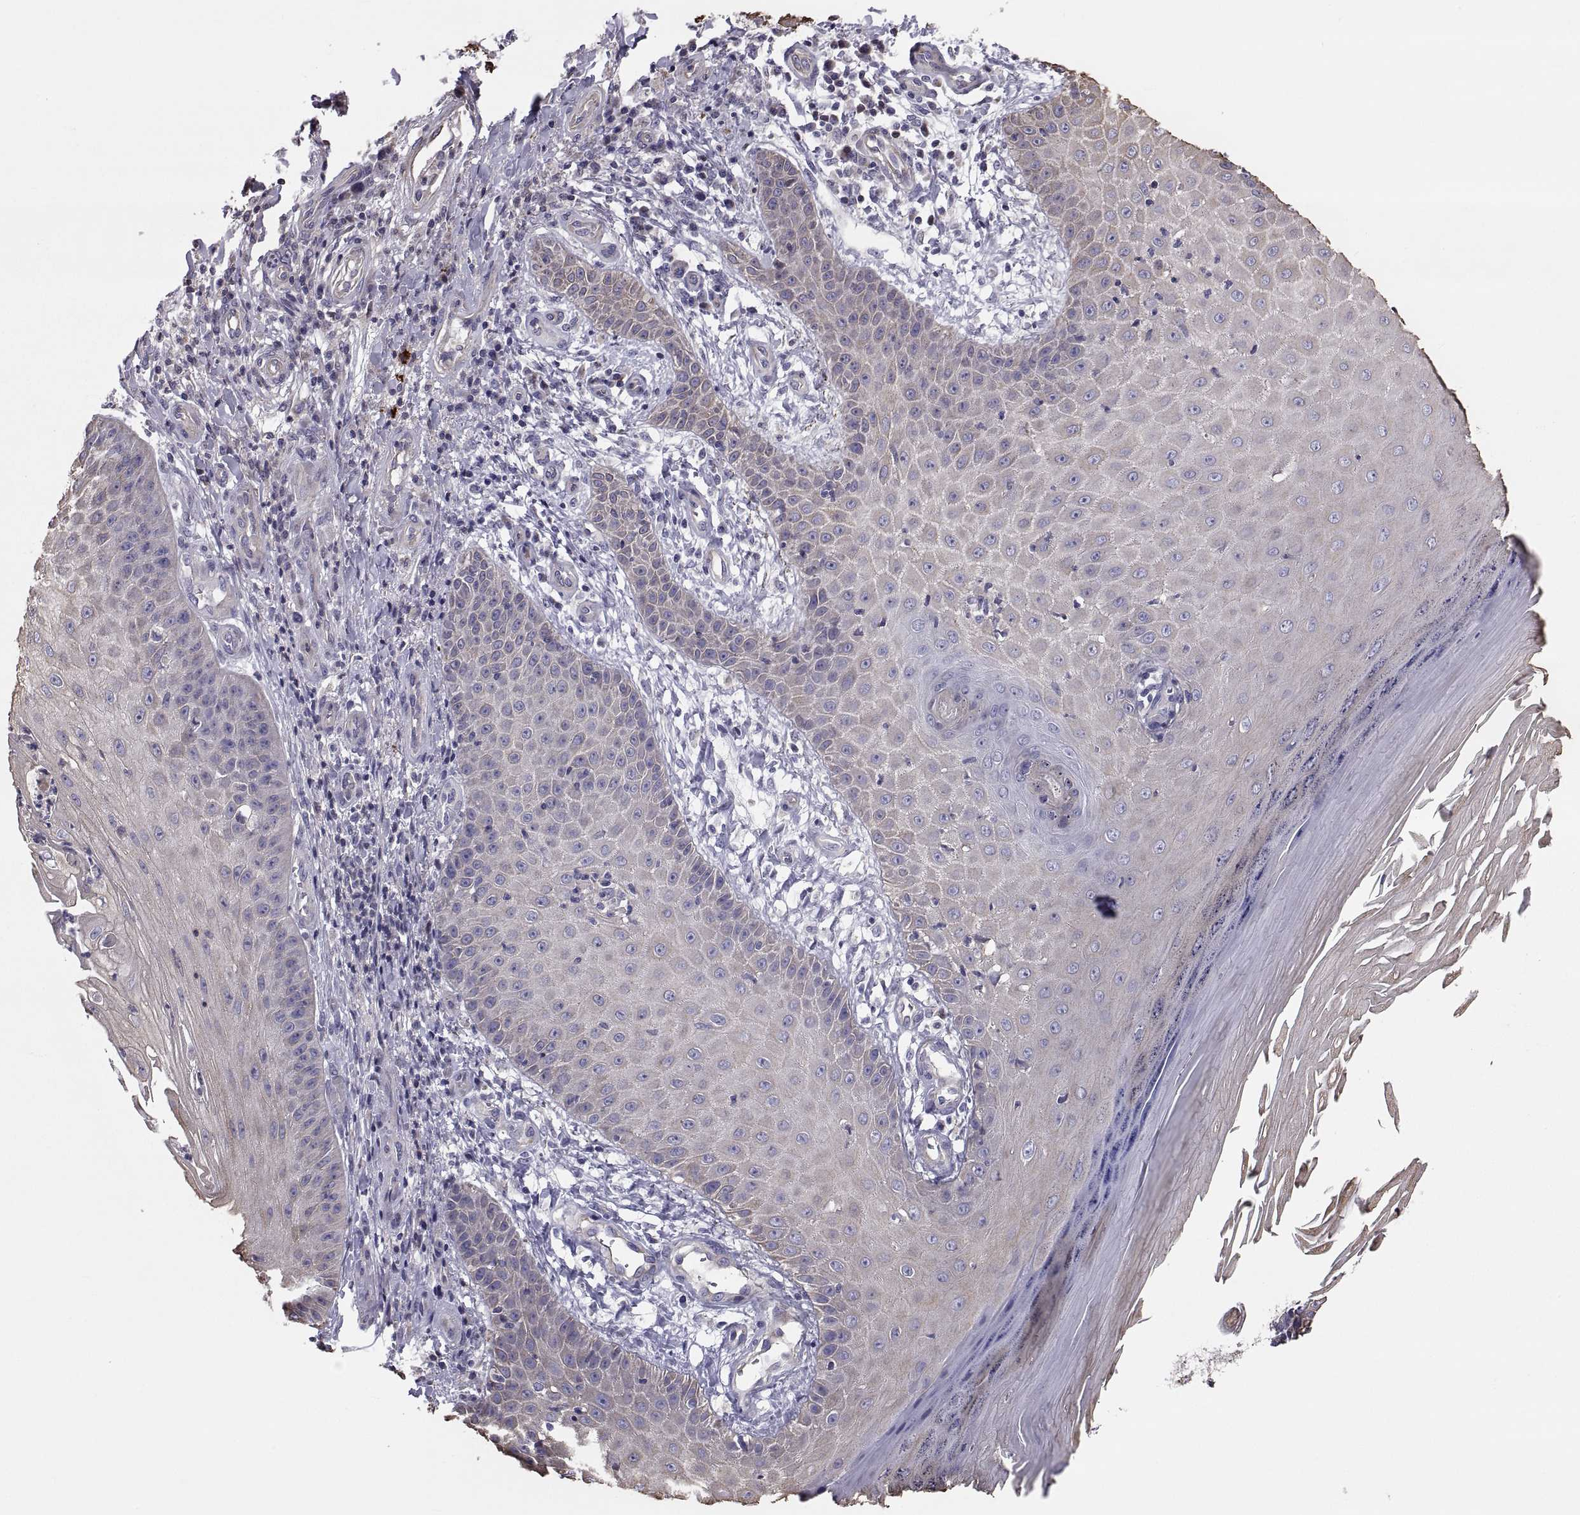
{"staining": {"intensity": "moderate", "quantity": "<25%", "location": "cytoplasmic/membranous"}, "tissue": "skin cancer", "cell_type": "Tumor cells", "image_type": "cancer", "snomed": [{"axis": "morphology", "description": "Squamous cell carcinoma, NOS"}, {"axis": "topography", "description": "Skin"}], "caption": "Protein analysis of skin squamous cell carcinoma tissue shows moderate cytoplasmic/membranous positivity in approximately <25% of tumor cells.", "gene": "ANO1", "patient": {"sex": "male", "age": 70}}